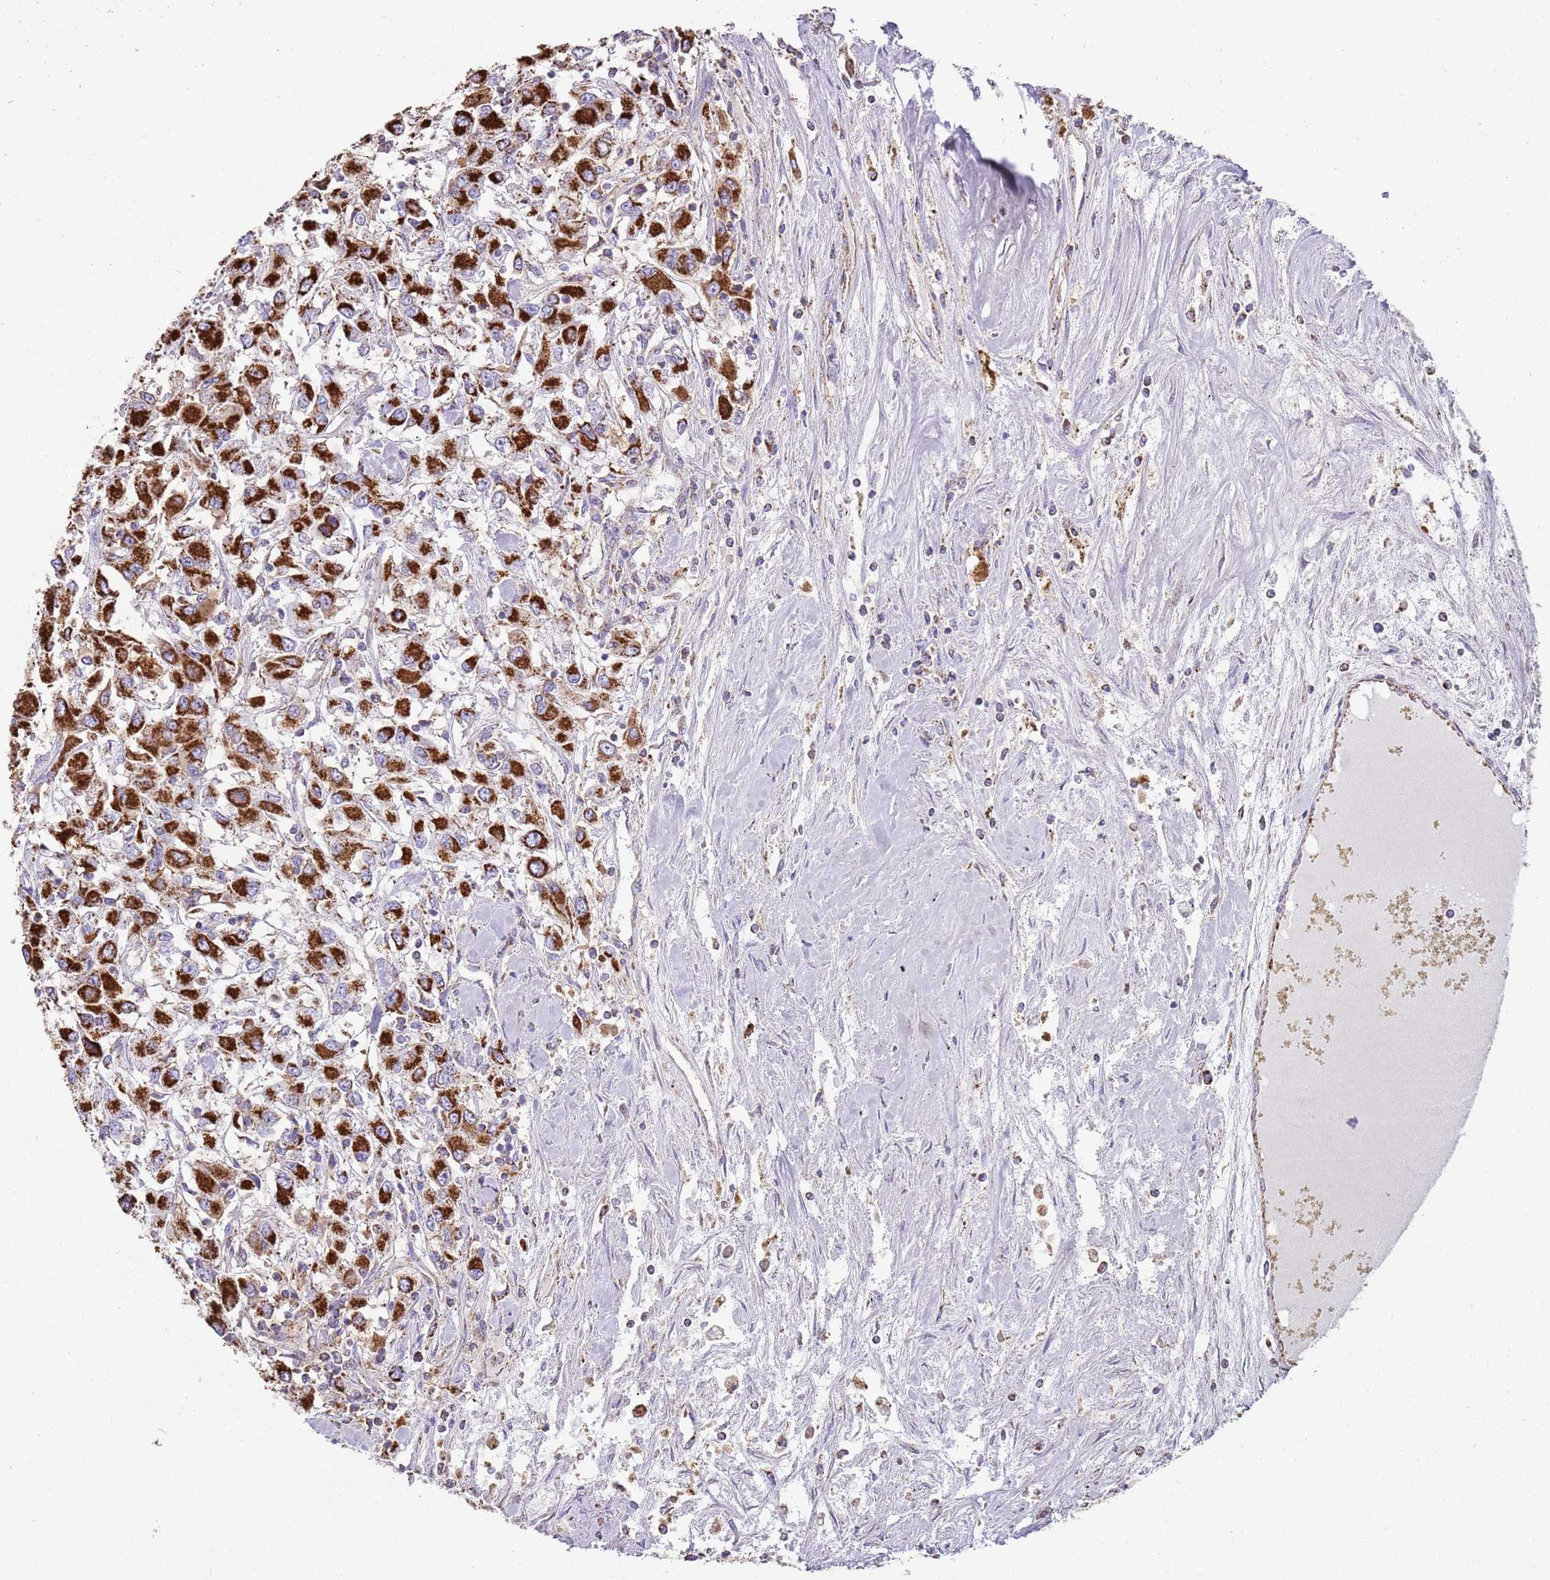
{"staining": {"intensity": "strong", "quantity": ">75%", "location": "cytoplasmic/membranous"}, "tissue": "renal cancer", "cell_type": "Tumor cells", "image_type": "cancer", "snomed": [{"axis": "morphology", "description": "Adenocarcinoma, NOS"}, {"axis": "topography", "description": "Kidney"}], "caption": "Renal cancer (adenocarcinoma) was stained to show a protein in brown. There is high levels of strong cytoplasmic/membranous staining in approximately >75% of tumor cells.", "gene": "TTLL1", "patient": {"sex": "female", "age": 67}}